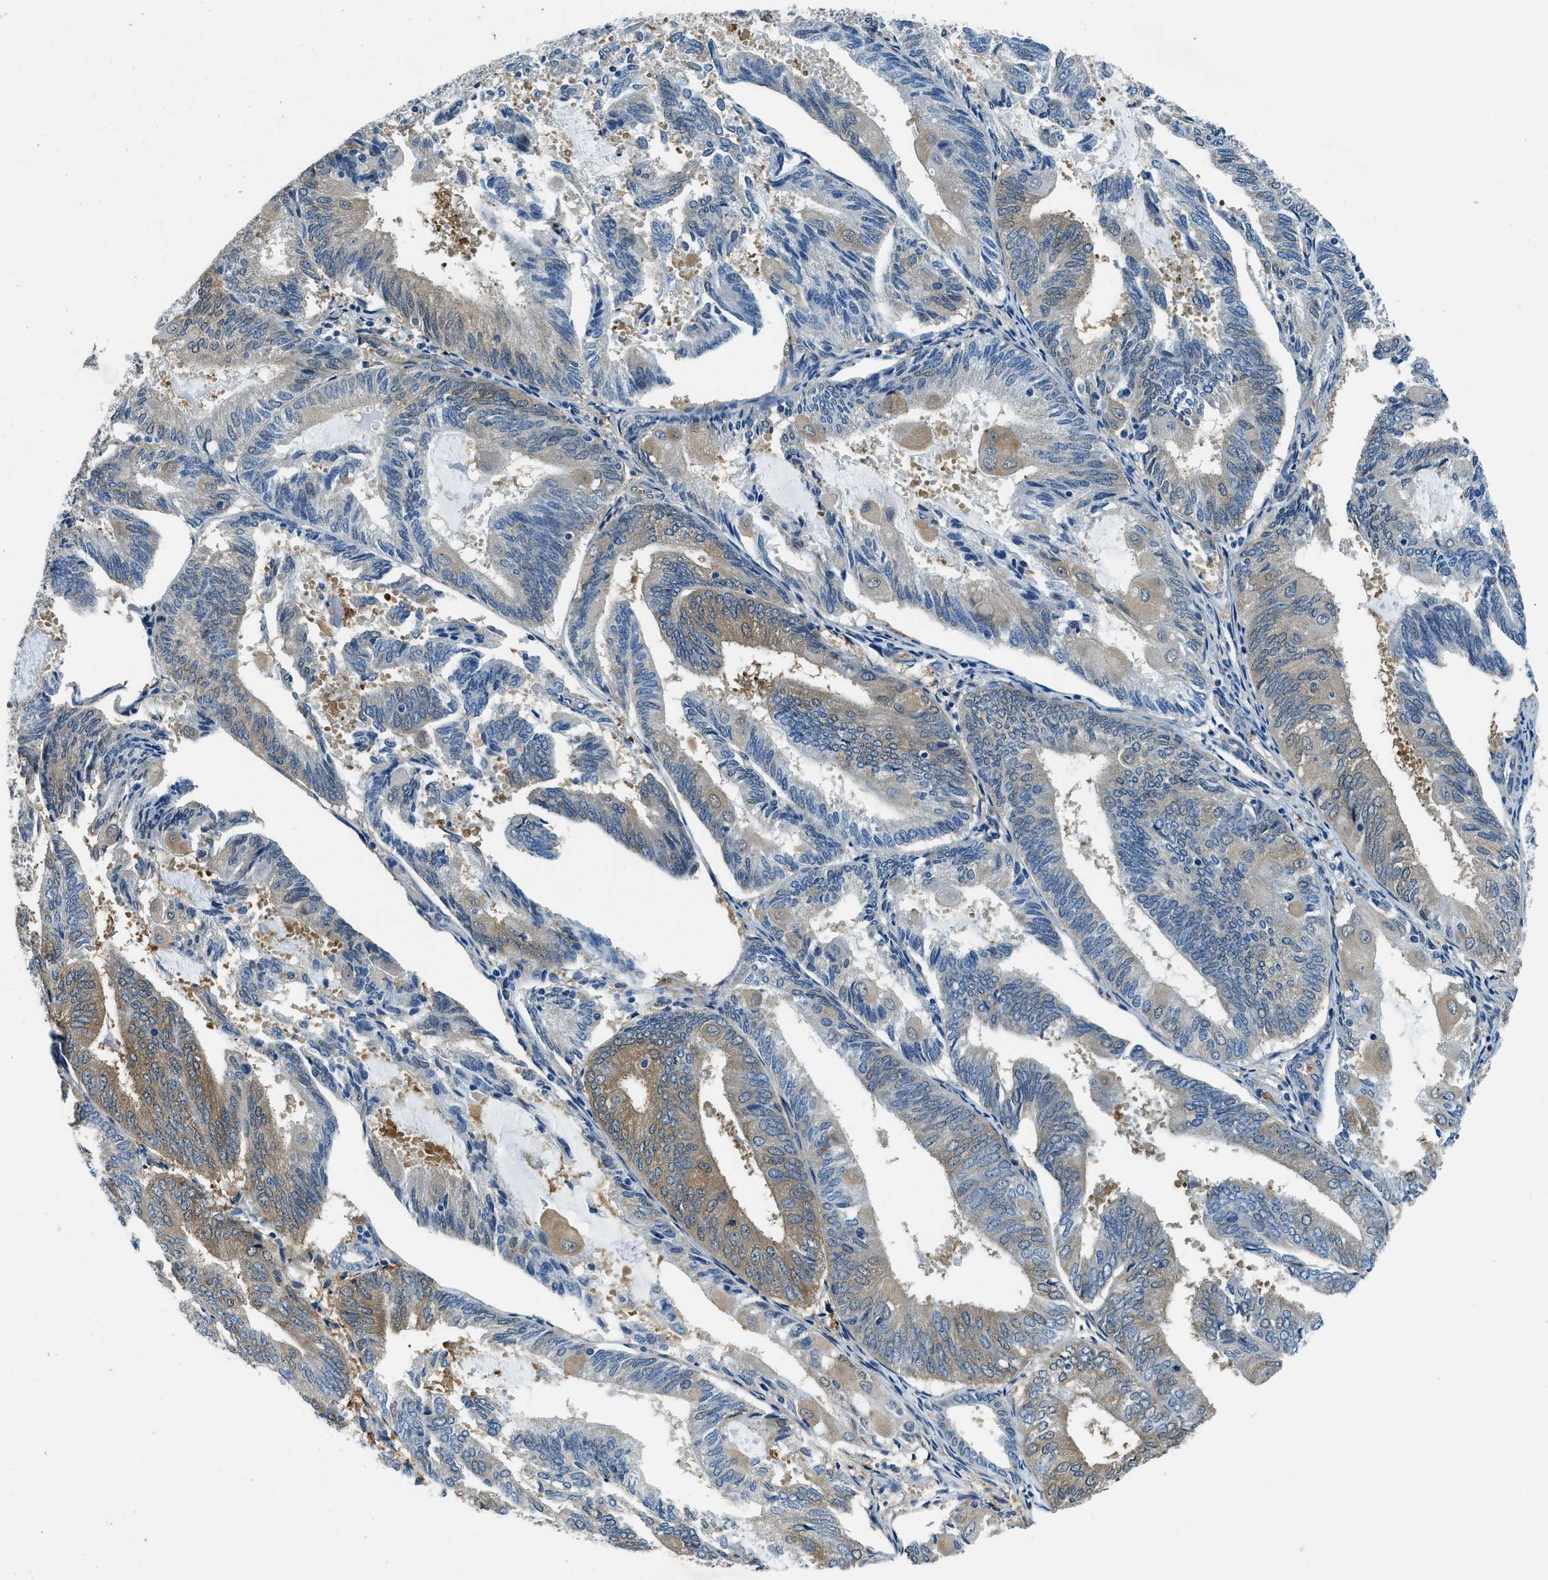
{"staining": {"intensity": "moderate", "quantity": "25%-75%", "location": "cytoplasmic/membranous"}, "tissue": "endometrial cancer", "cell_type": "Tumor cells", "image_type": "cancer", "snomed": [{"axis": "morphology", "description": "Adenocarcinoma, NOS"}, {"axis": "topography", "description": "Endometrium"}], "caption": "Endometrial adenocarcinoma tissue exhibits moderate cytoplasmic/membranous staining in about 25%-75% of tumor cells", "gene": "TWF1", "patient": {"sex": "female", "age": 81}}